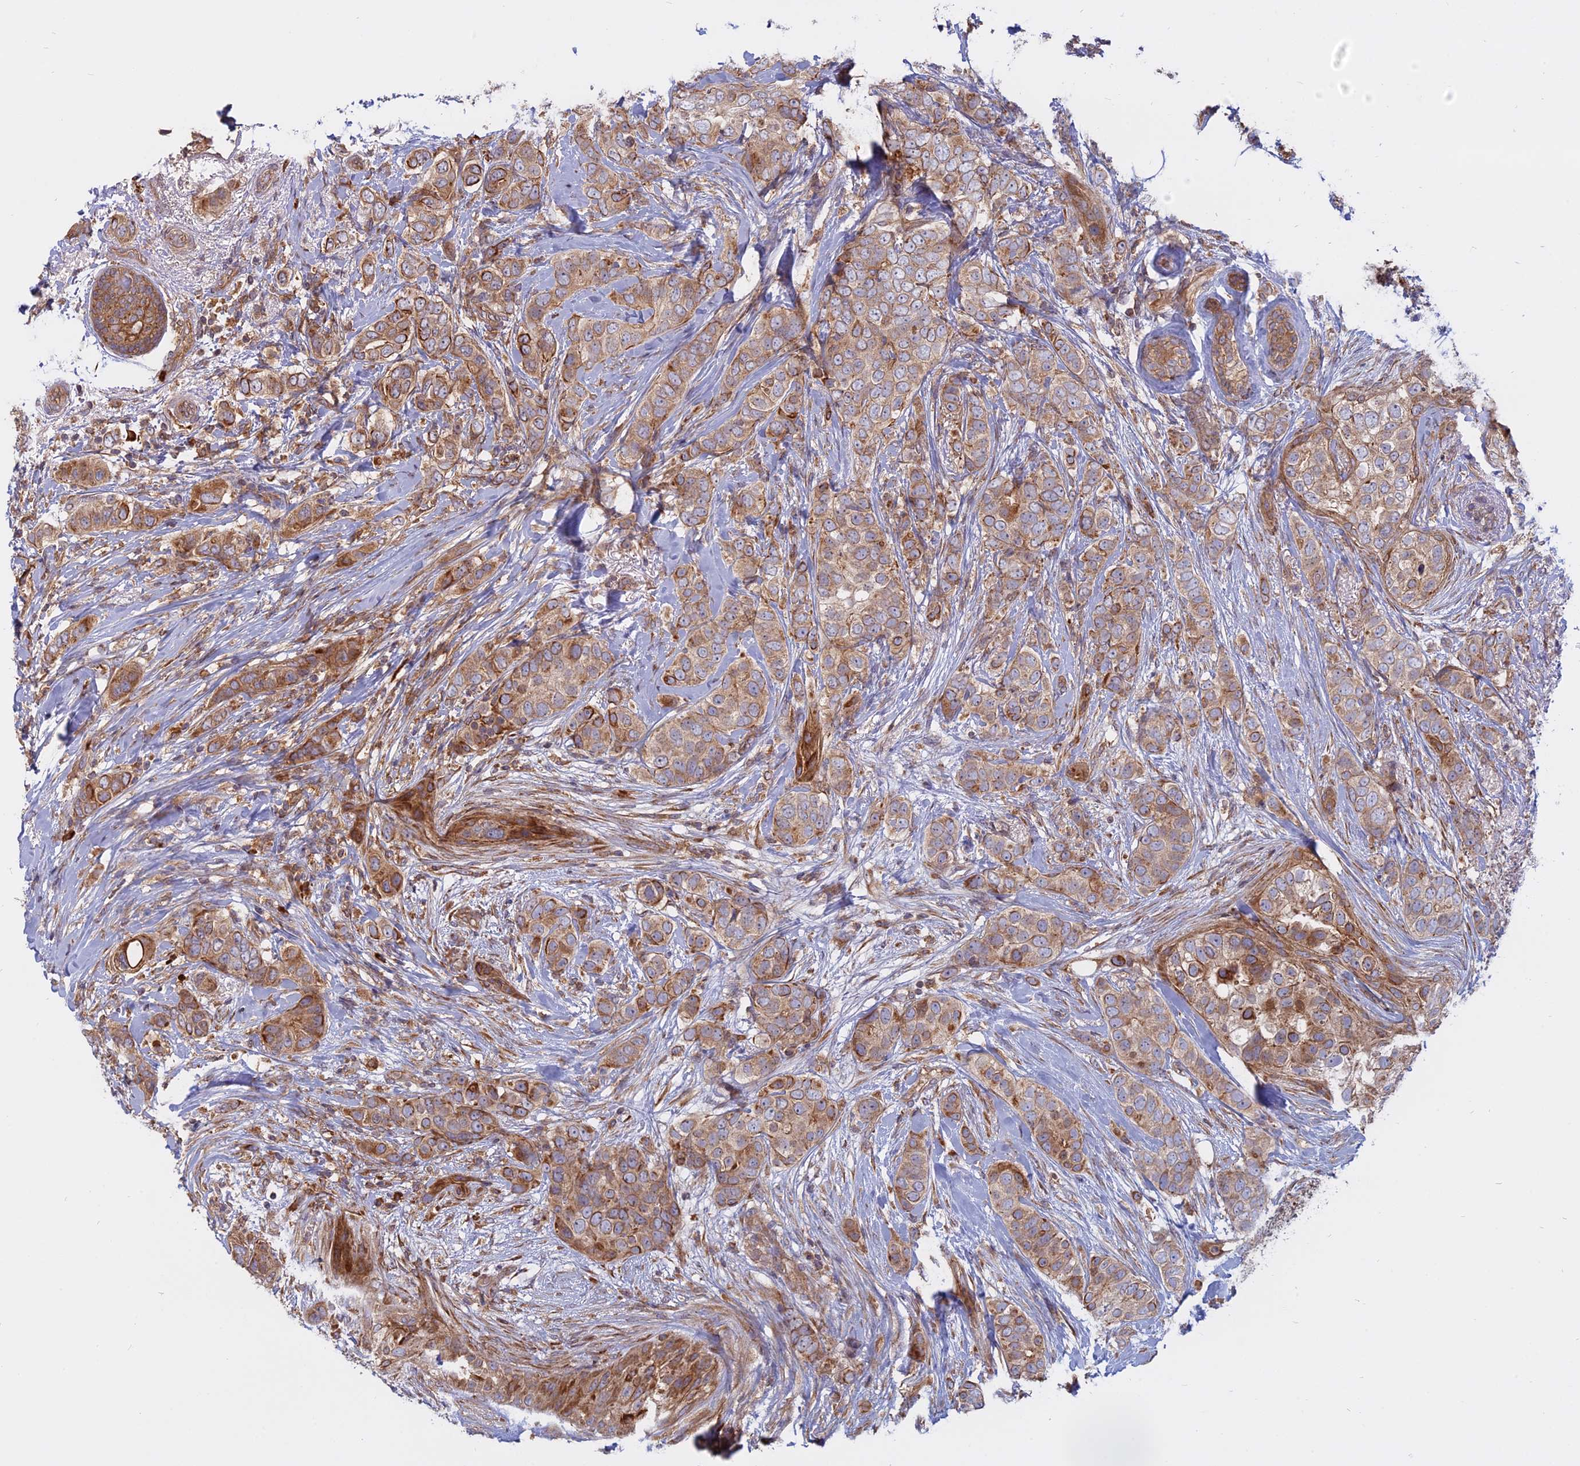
{"staining": {"intensity": "moderate", "quantity": ">75%", "location": "cytoplasmic/membranous"}, "tissue": "breast cancer", "cell_type": "Tumor cells", "image_type": "cancer", "snomed": [{"axis": "morphology", "description": "Lobular carcinoma"}, {"axis": "topography", "description": "Breast"}], "caption": "Human lobular carcinoma (breast) stained with a protein marker demonstrates moderate staining in tumor cells.", "gene": "TMEM208", "patient": {"sex": "female", "age": 51}}